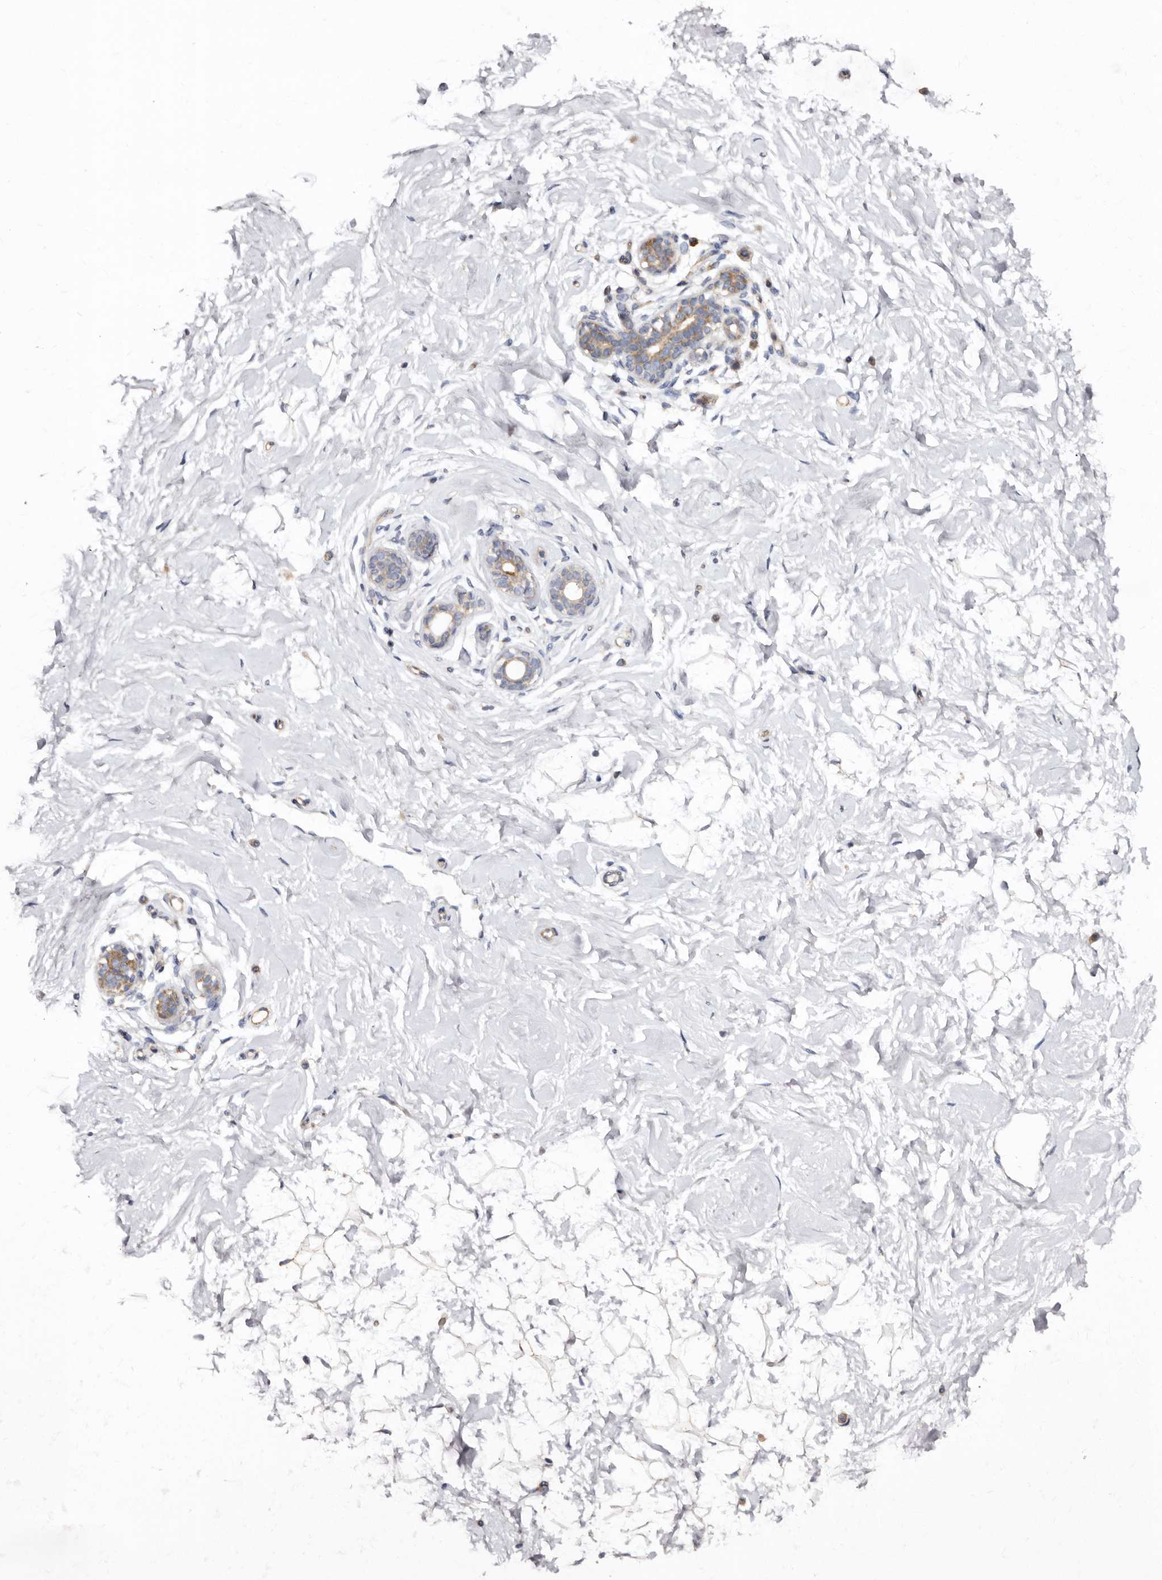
{"staining": {"intensity": "negative", "quantity": "none", "location": "none"}, "tissue": "breast", "cell_type": "Adipocytes", "image_type": "normal", "snomed": [{"axis": "morphology", "description": "Normal tissue, NOS"}, {"axis": "morphology", "description": "Adenoma, NOS"}, {"axis": "topography", "description": "Breast"}], "caption": "There is no significant staining in adipocytes of breast. (DAB immunohistochemistry with hematoxylin counter stain).", "gene": "BAIAP2L1", "patient": {"sex": "female", "age": 23}}